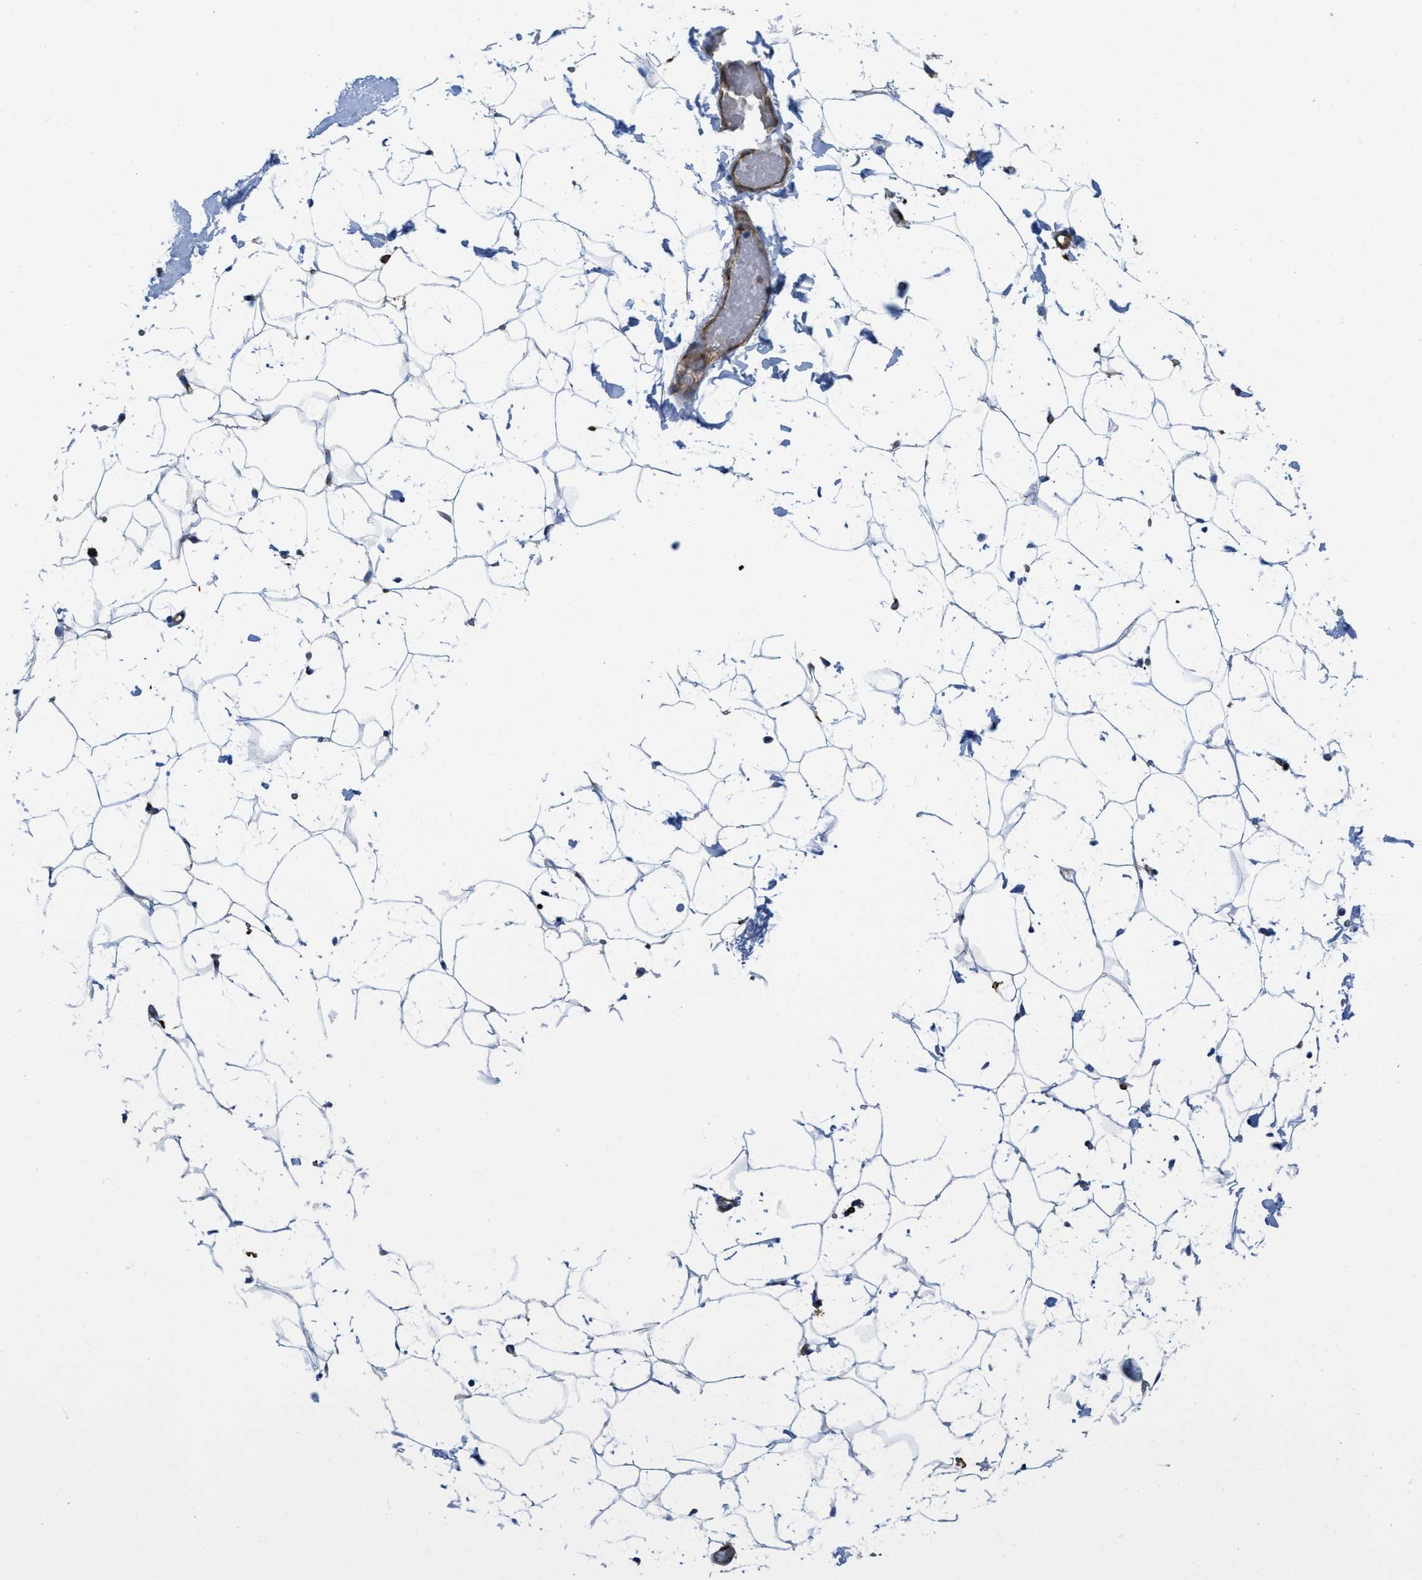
{"staining": {"intensity": "moderate", "quantity": ">75%", "location": "cytoplasmic/membranous"}, "tissue": "adipose tissue", "cell_type": "Adipocytes", "image_type": "normal", "snomed": [{"axis": "morphology", "description": "Normal tissue, NOS"}, {"axis": "topography", "description": "Breast"}, {"axis": "topography", "description": "Soft tissue"}], "caption": "Adipocytes demonstrate medium levels of moderate cytoplasmic/membranous staining in about >75% of cells in benign adipose tissue.", "gene": "HIP1", "patient": {"sex": "female", "age": 75}}